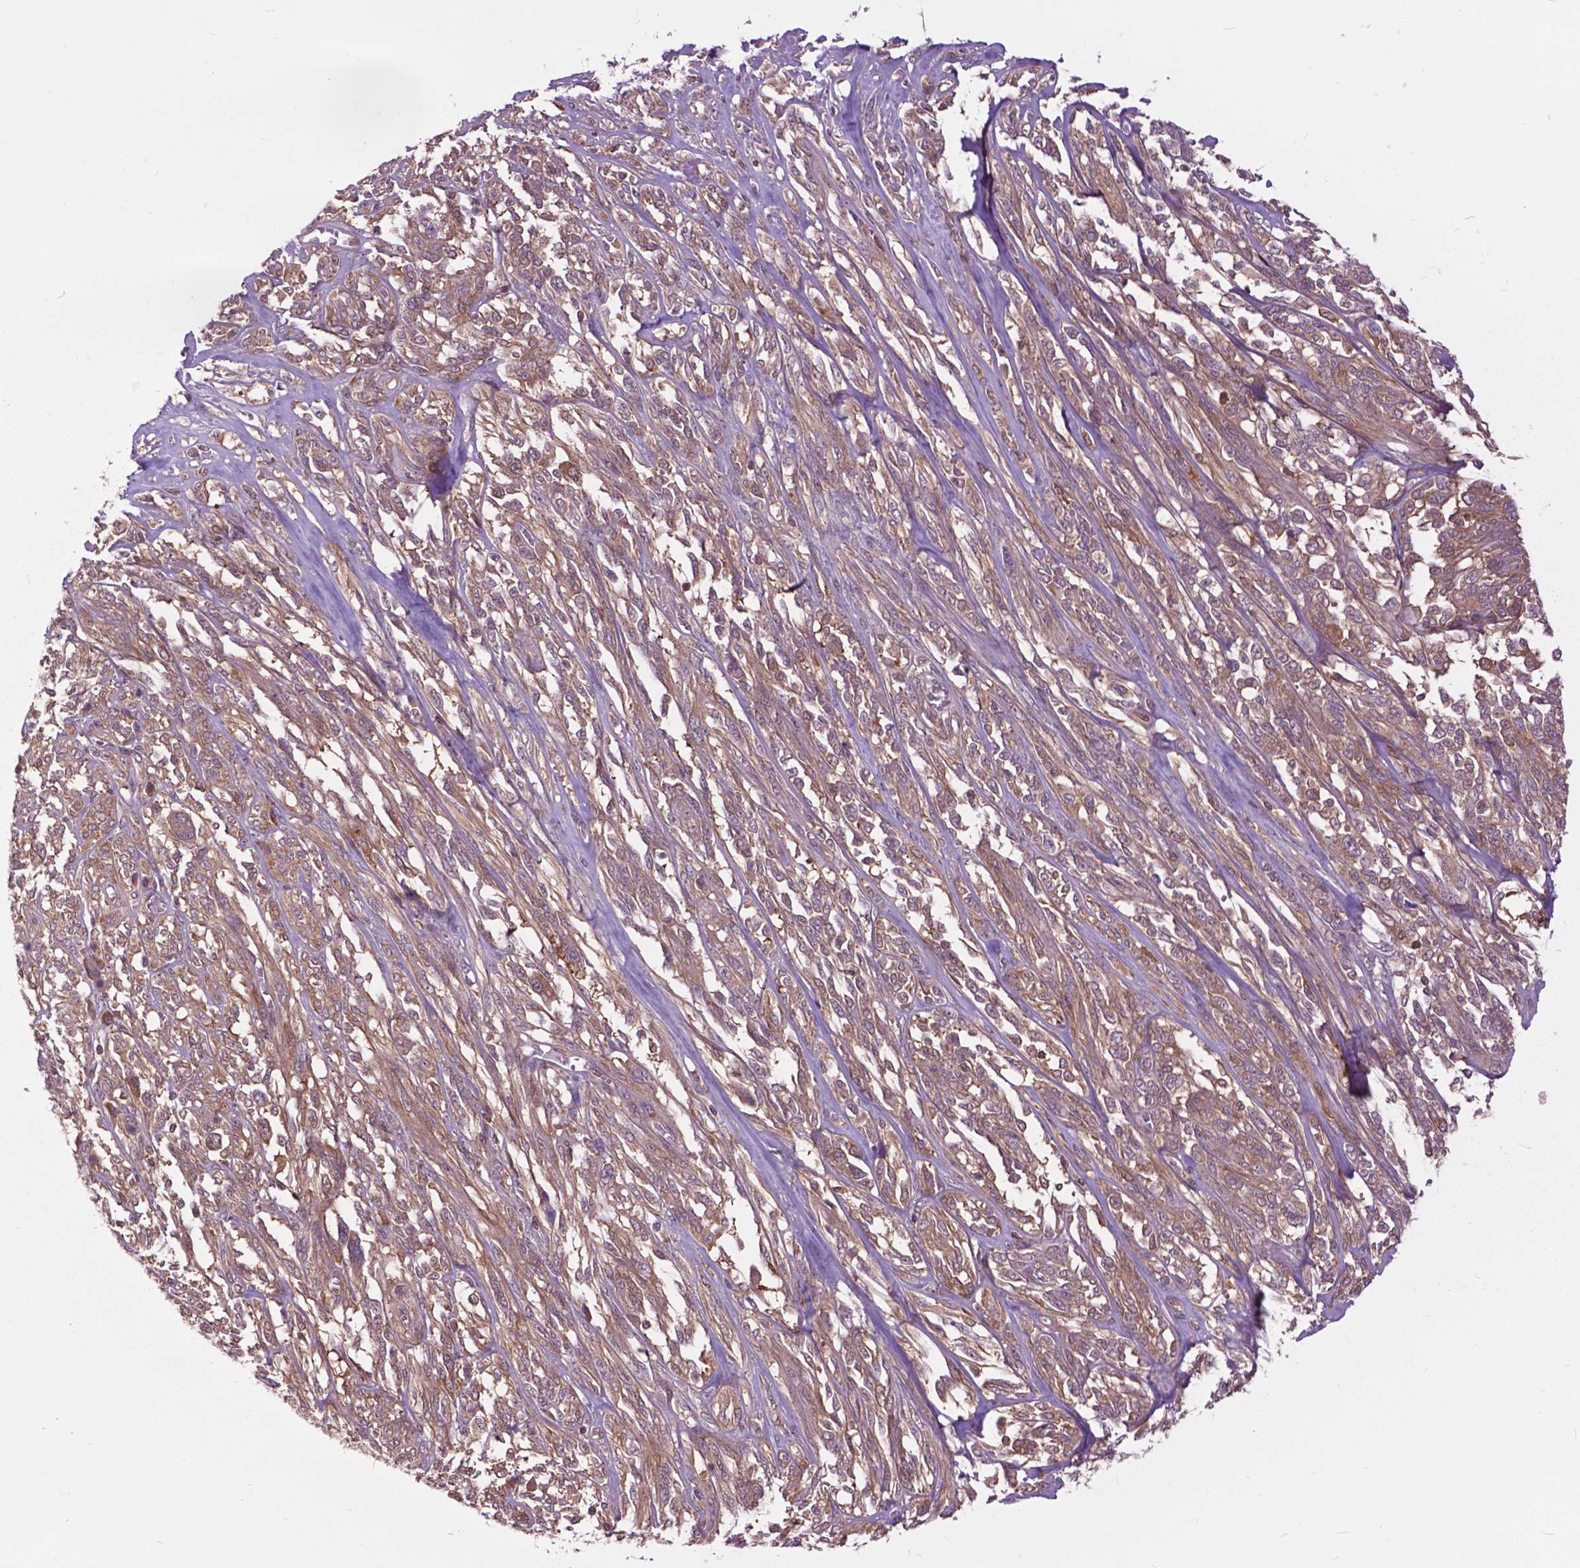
{"staining": {"intensity": "moderate", "quantity": ">75%", "location": "cytoplasmic/membranous"}, "tissue": "melanoma", "cell_type": "Tumor cells", "image_type": "cancer", "snomed": [{"axis": "morphology", "description": "Malignant melanoma, NOS"}, {"axis": "topography", "description": "Skin"}], "caption": "High-magnification brightfield microscopy of malignant melanoma stained with DAB (3,3'-diaminobenzidine) (brown) and counterstained with hematoxylin (blue). tumor cells exhibit moderate cytoplasmic/membranous expression is identified in about>75% of cells.", "gene": "ARAF", "patient": {"sex": "female", "age": 91}}